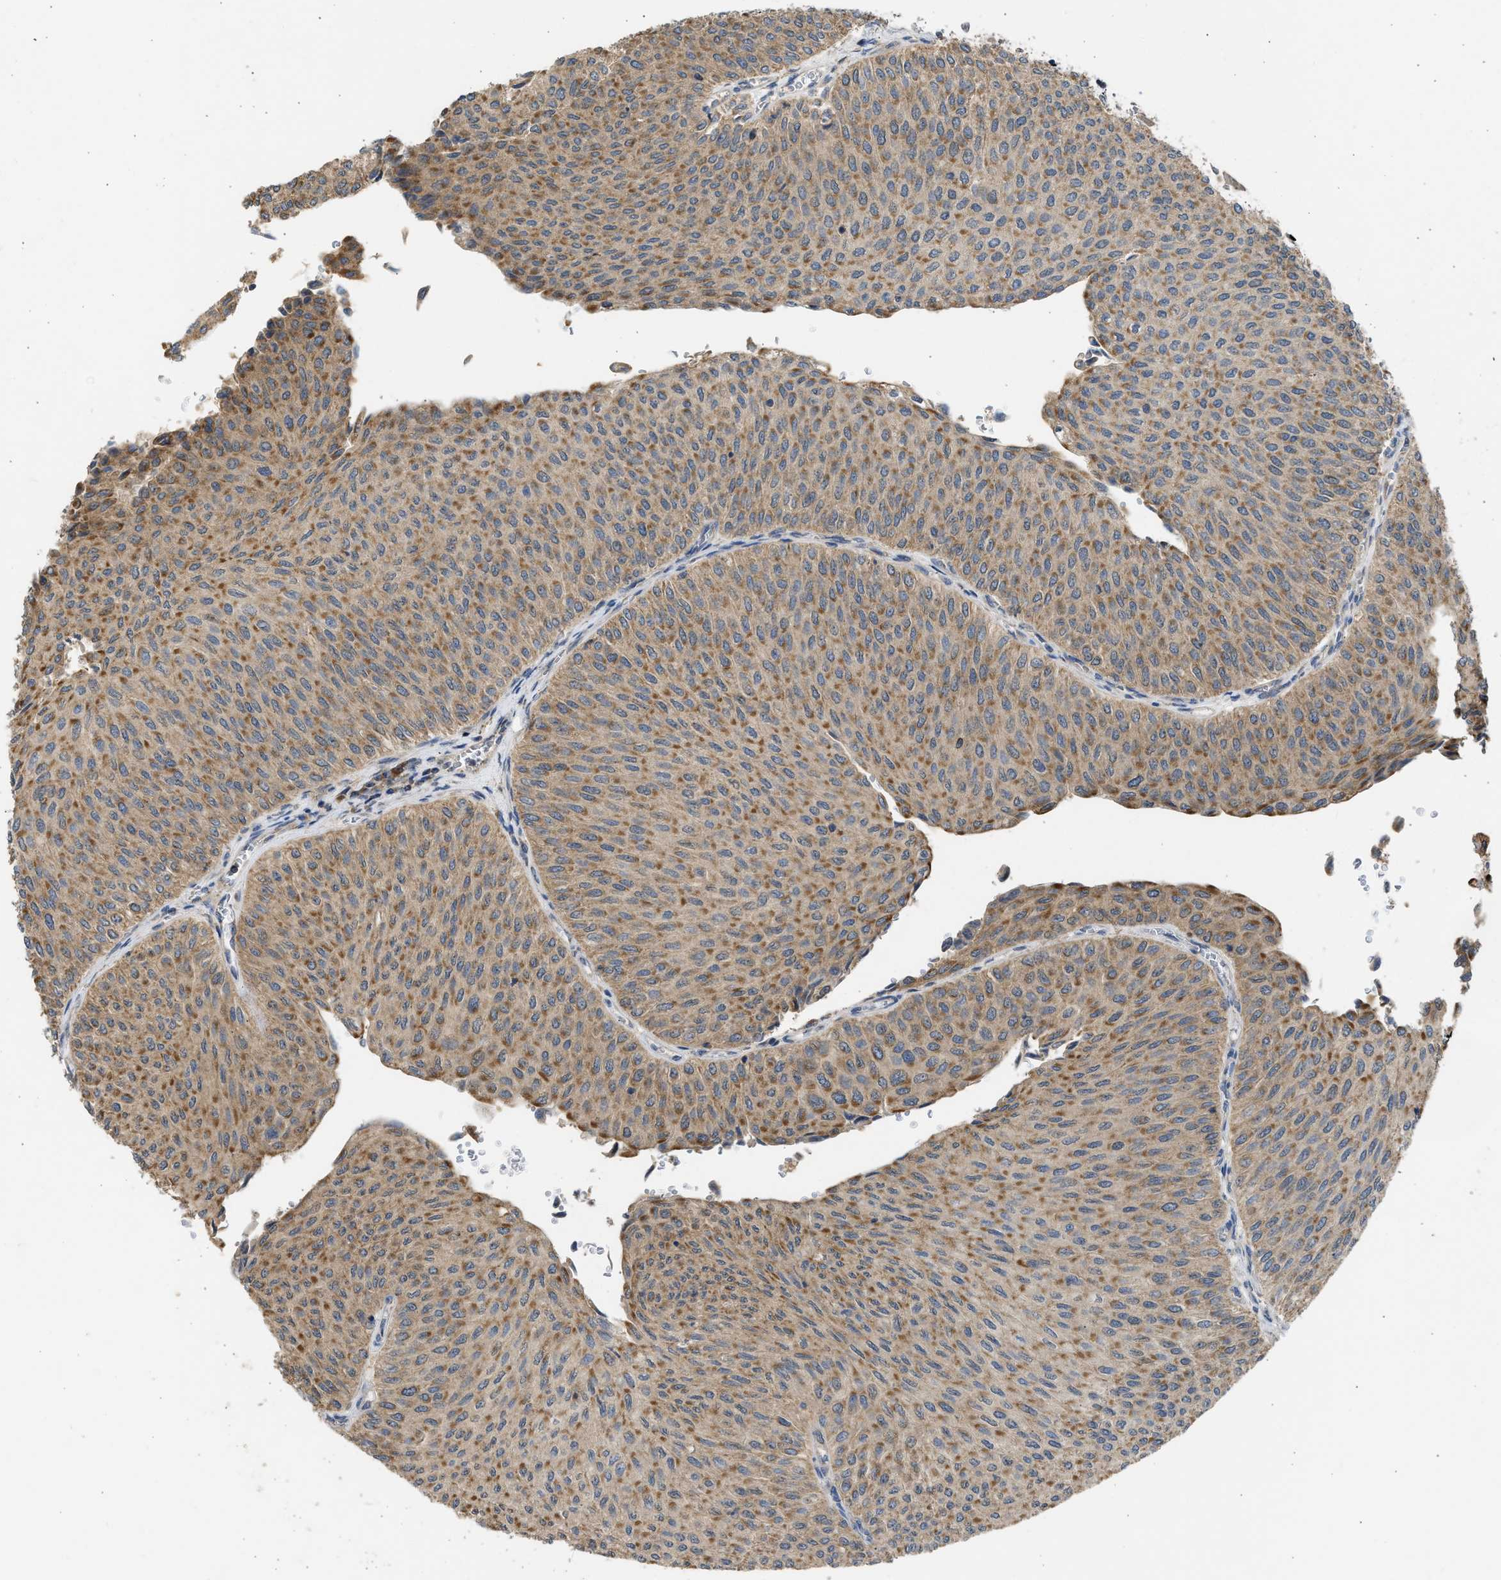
{"staining": {"intensity": "moderate", "quantity": ">75%", "location": "cytoplasmic/membranous"}, "tissue": "urothelial cancer", "cell_type": "Tumor cells", "image_type": "cancer", "snomed": [{"axis": "morphology", "description": "Urothelial carcinoma, Low grade"}, {"axis": "topography", "description": "Urinary bladder"}], "caption": "Brown immunohistochemical staining in human low-grade urothelial carcinoma reveals moderate cytoplasmic/membranous staining in about >75% of tumor cells. Immunohistochemistry stains the protein of interest in brown and the nuclei are stained blue.", "gene": "CYP1A1", "patient": {"sex": "male", "age": 78}}